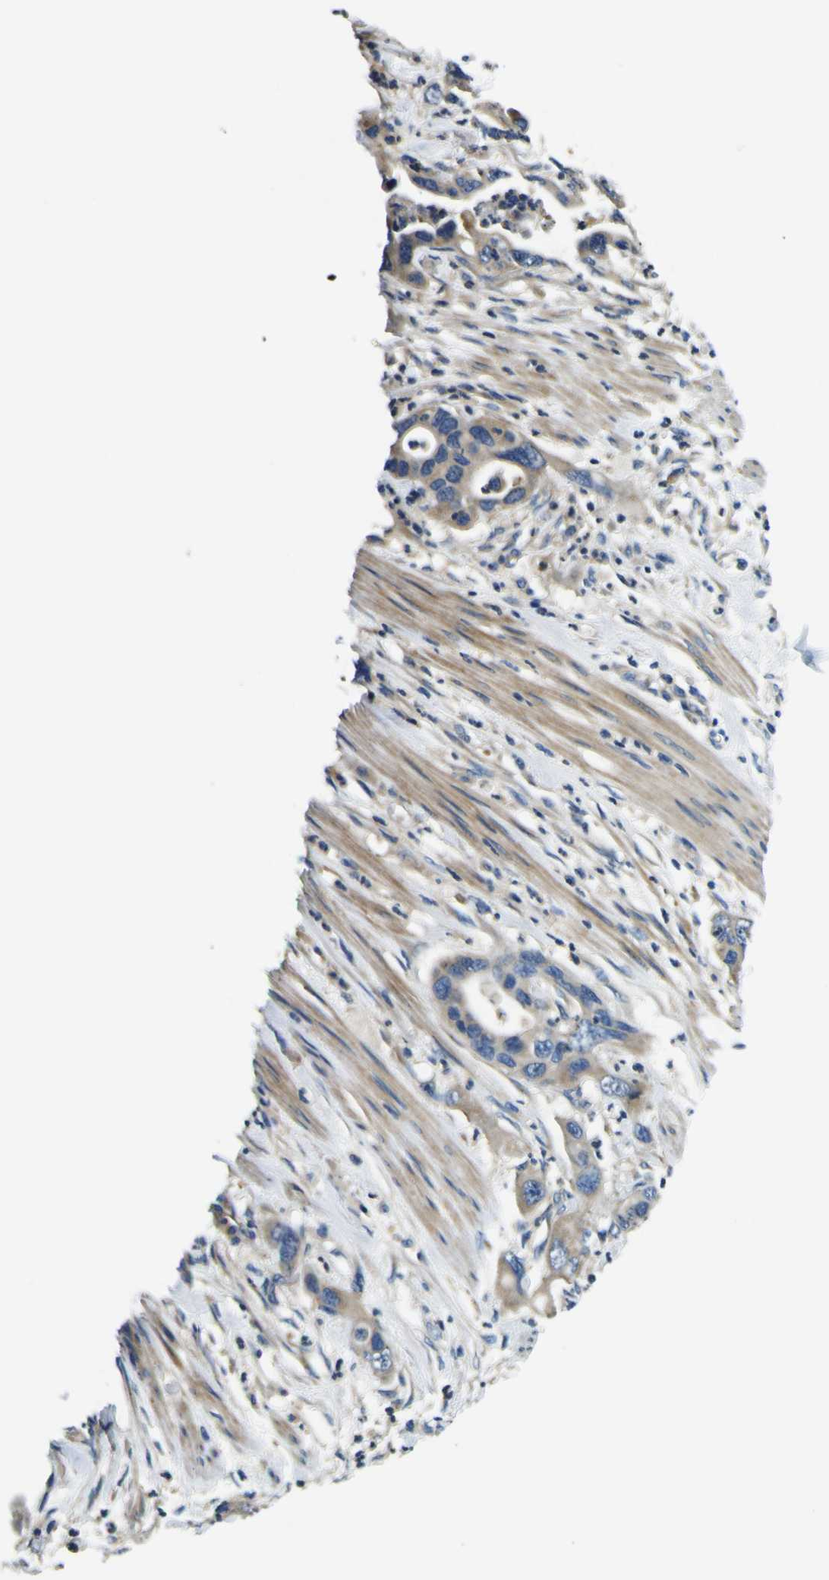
{"staining": {"intensity": "weak", "quantity": ">75%", "location": "cytoplasmic/membranous"}, "tissue": "pancreatic cancer", "cell_type": "Tumor cells", "image_type": "cancer", "snomed": [{"axis": "morphology", "description": "Adenocarcinoma, NOS"}, {"axis": "topography", "description": "Pancreas"}], "caption": "A low amount of weak cytoplasmic/membranous expression is identified in approximately >75% of tumor cells in pancreatic cancer tissue.", "gene": "CLSTN1", "patient": {"sex": "female", "age": 71}}